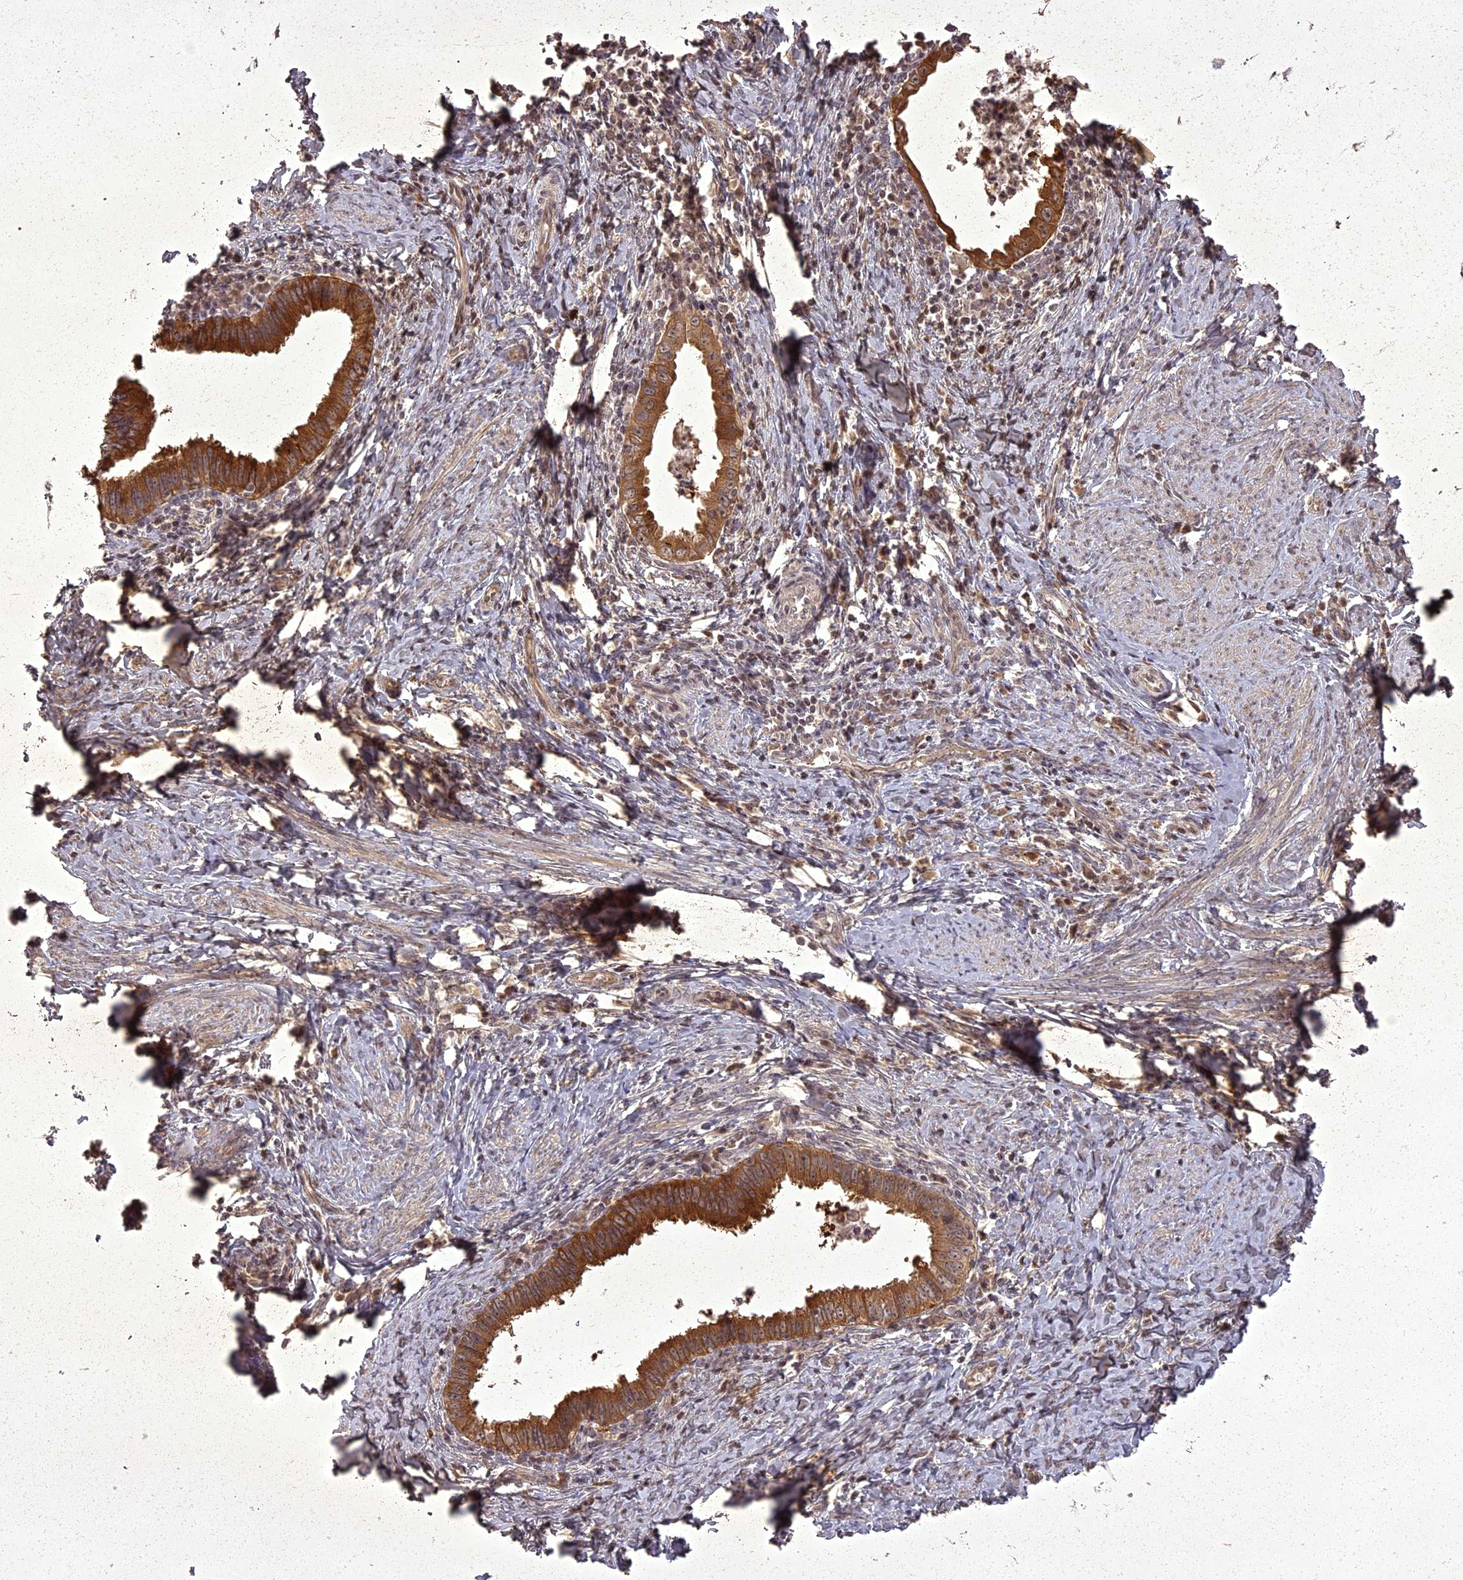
{"staining": {"intensity": "strong", "quantity": ">75%", "location": "cytoplasmic/membranous"}, "tissue": "cervical cancer", "cell_type": "Tumor cells", "image_type": "cancer", "snomed": [{"axis": "morphology", "description": "Adenocarcinoma, NOS"}, {"axis": "topography", "description": "Cervix"}], "caption": "Strong cytoplasmic/membranous positivity is present in about >75% of tumor cells in cervical adenocarcinoma. Nuclei are stained in blue.", "gene": "ING5", "patient": {"sex": "female", "age": 36}}